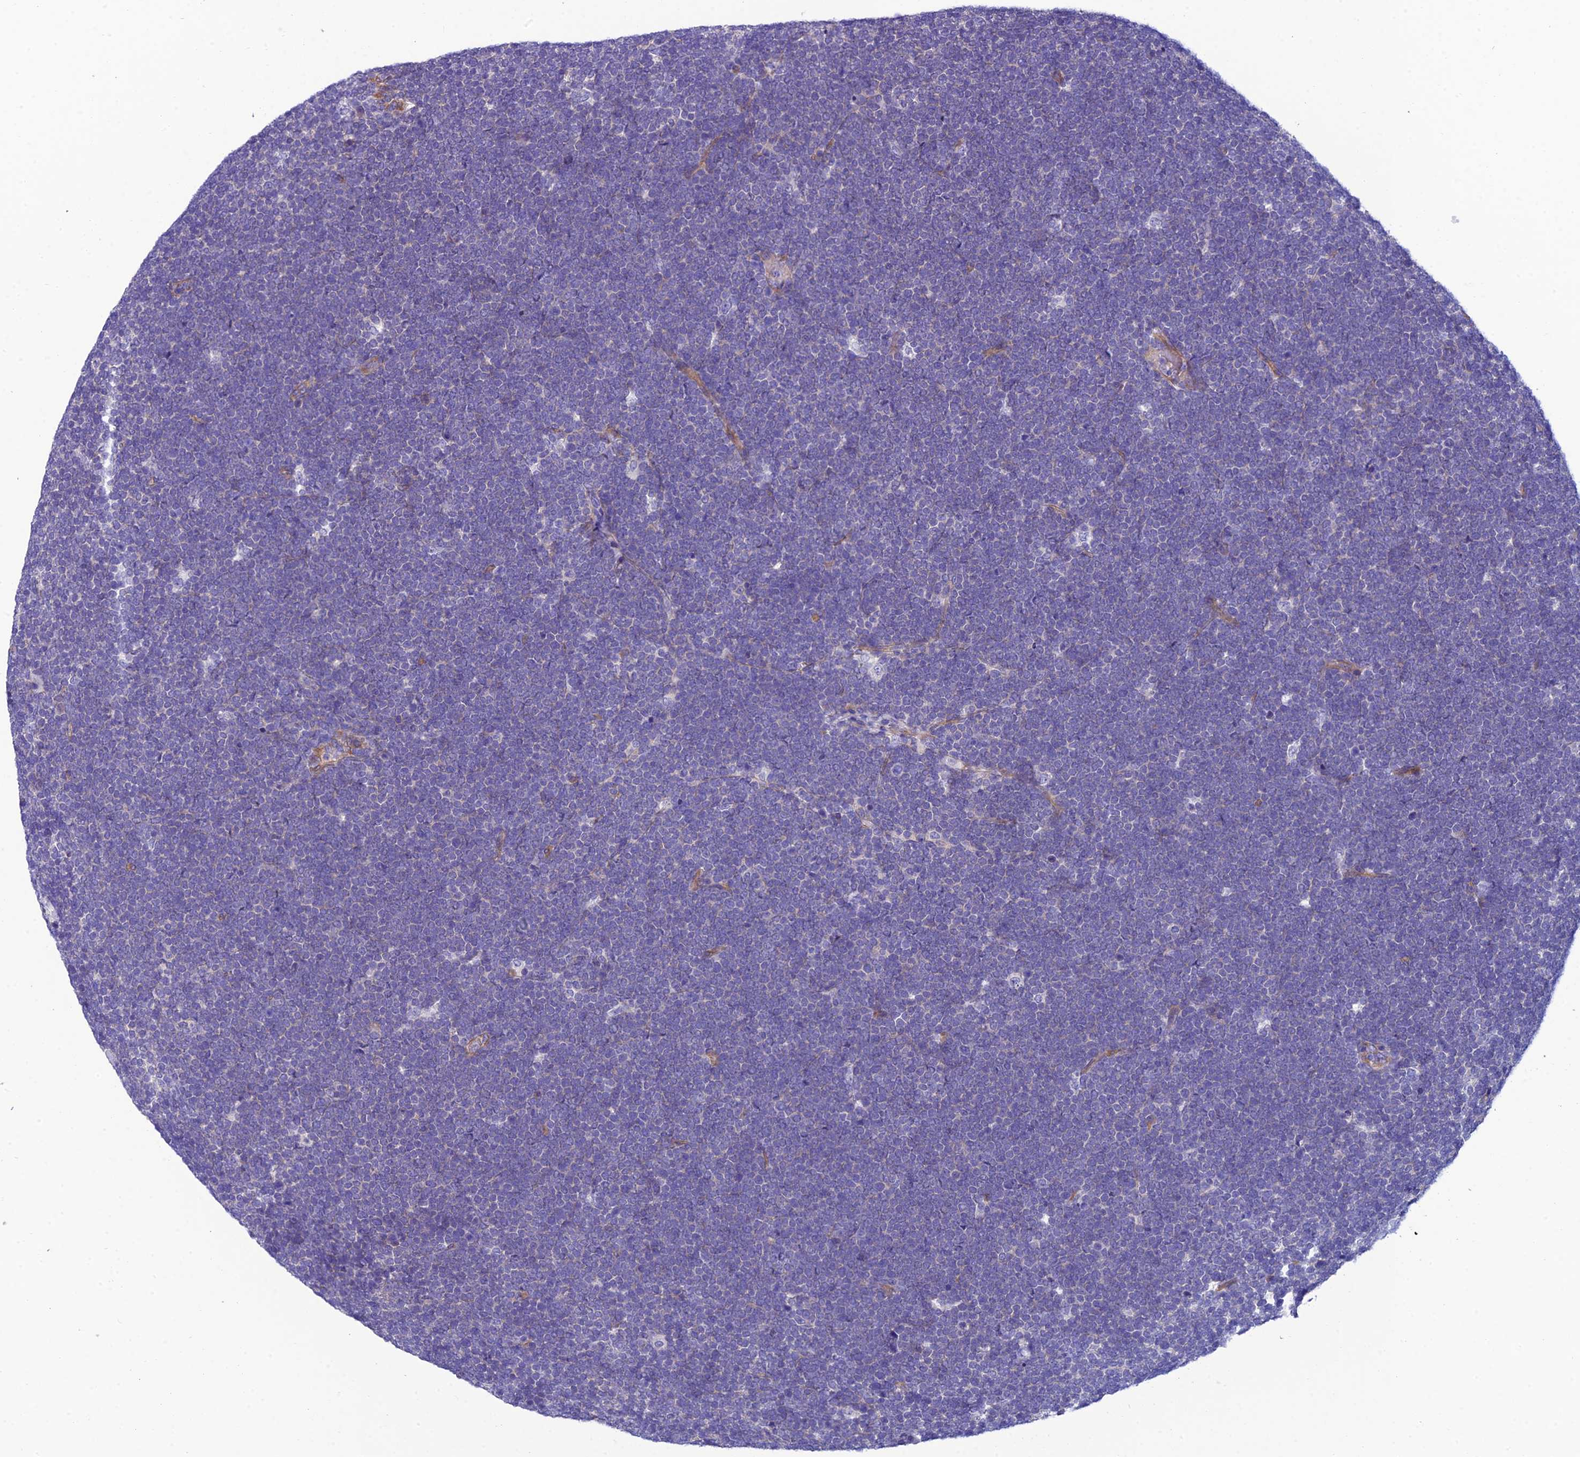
{"staining": {"intensity": "negative", "quantity": "none", "location": "none"}, "tissue": "lymphoma", "cell_type": "Tumor cells", "image_type": "cancer", "snomed": [{"axis": "morphology", "description": "Malignant lymphoma, non-Hodgkin's type, High grade"}, {"axis": "topography", "description": "Lymph node"}], "caption": "High magnification brightfield microscopy of high-grade malignant lymphoma, non-Hodgkin's type stained with DAB (3,3'-diaminobenzidine) (brown) and counterstained with hematoxylin (blue): tumor cells show no significant staining. (DAB (3,3'-diaminobenzidine) immunohistochemistry (IHC) with hematoxylin counter stain).", "gene": "PPFIA3", "patient": {"sex": "male", "age": 13}}